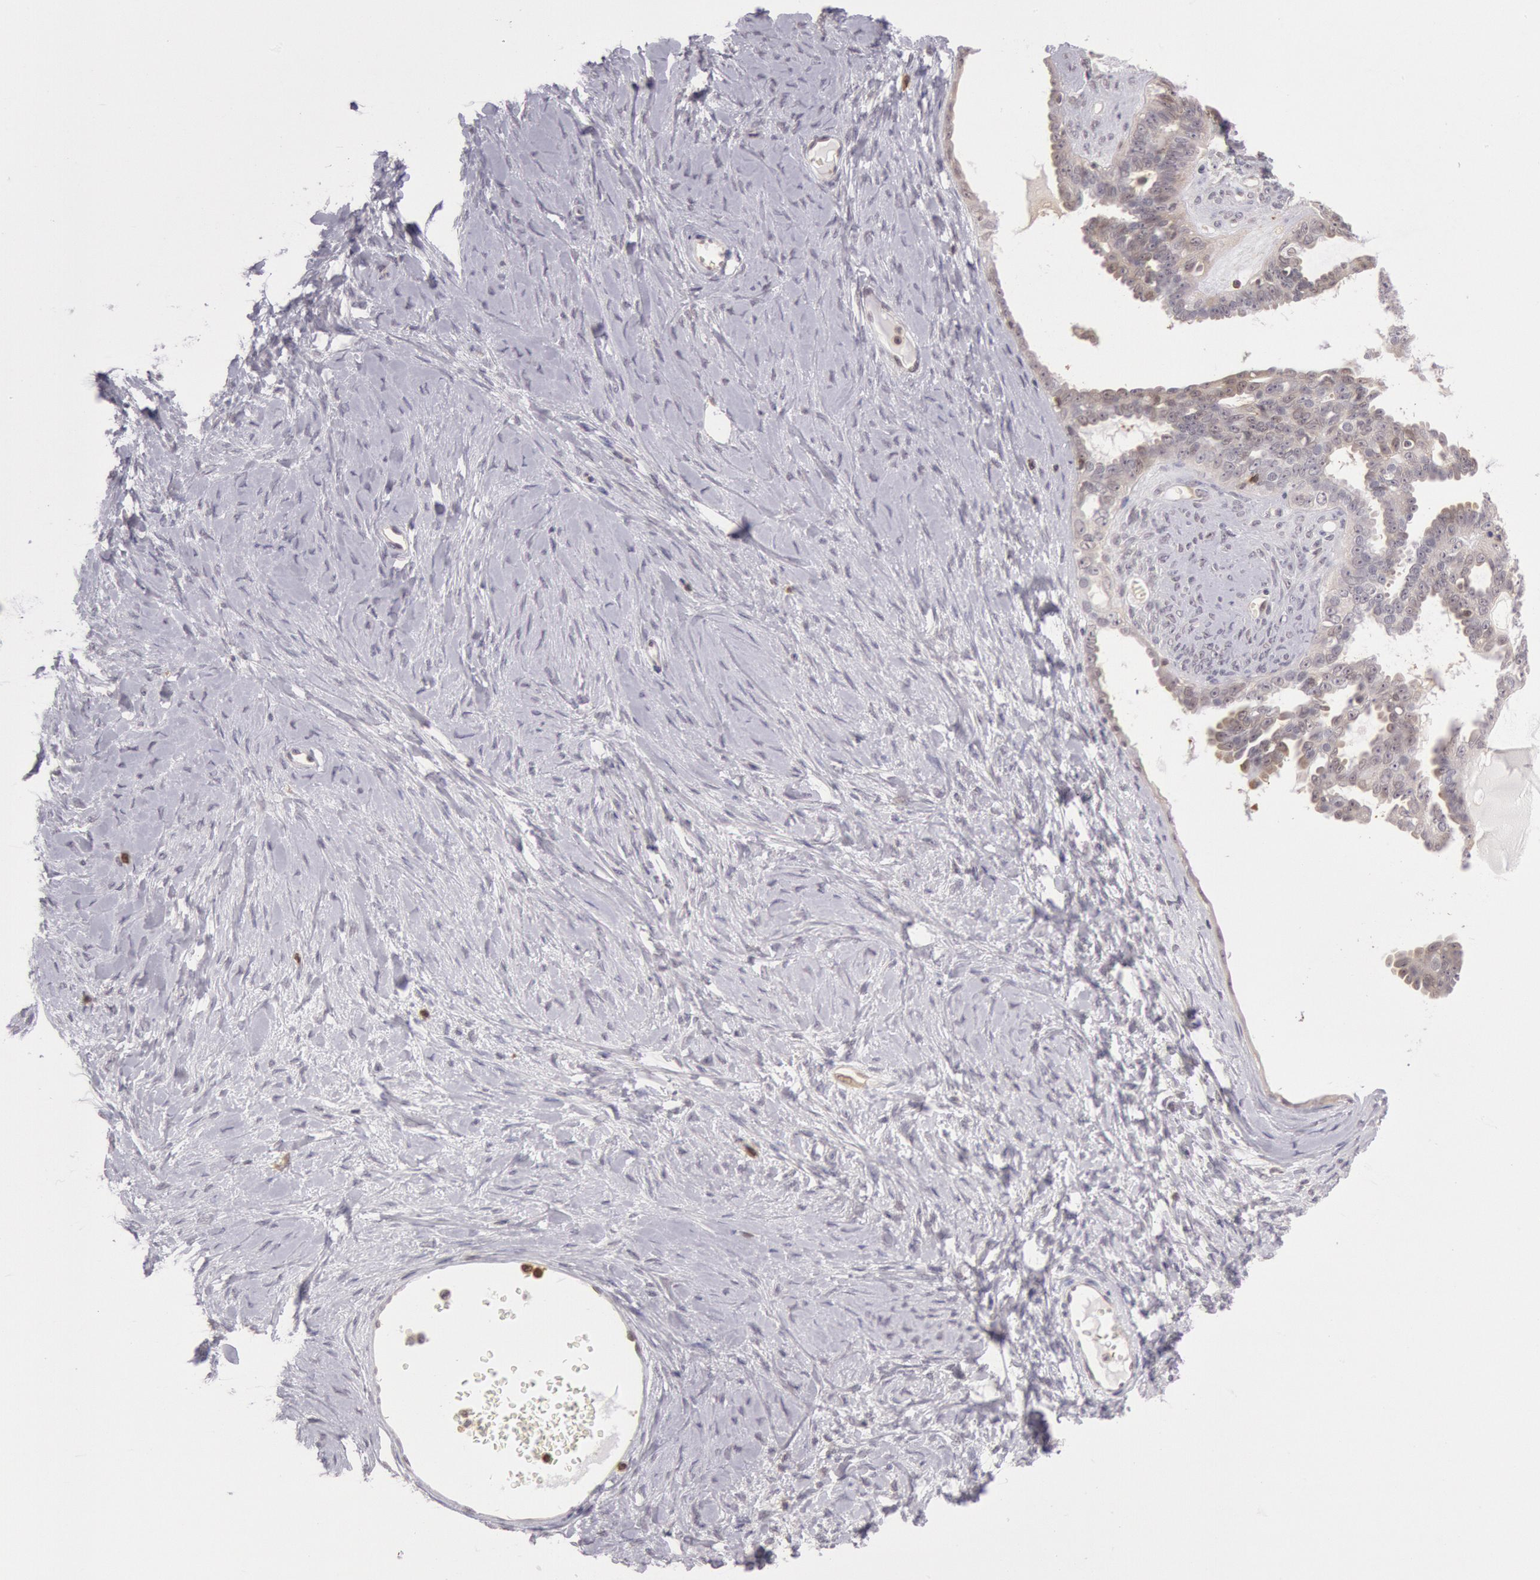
{"staining": {"intensity": "moderate", "quantity": "<25%", "location": "nuclear"}, "tissue": "ovarian cancer", "cell_type": "Tumor cells", "image_type": "cancer", "snomed": [{"axis": "morphology", "description": "Cystadenocarcinoma, serous, NOS"}, {"axis": "topography", "description": "Ovary"}], "caption": "Approximately <25% of tumor cells in human ovarian cancer (serous cystadenocarcinoma) show moderate nuclear protein expression as visualized by brown immunohistochemical staining.", "gene": "HIF1A", "patient": {"sex": "female", "age": 71}}